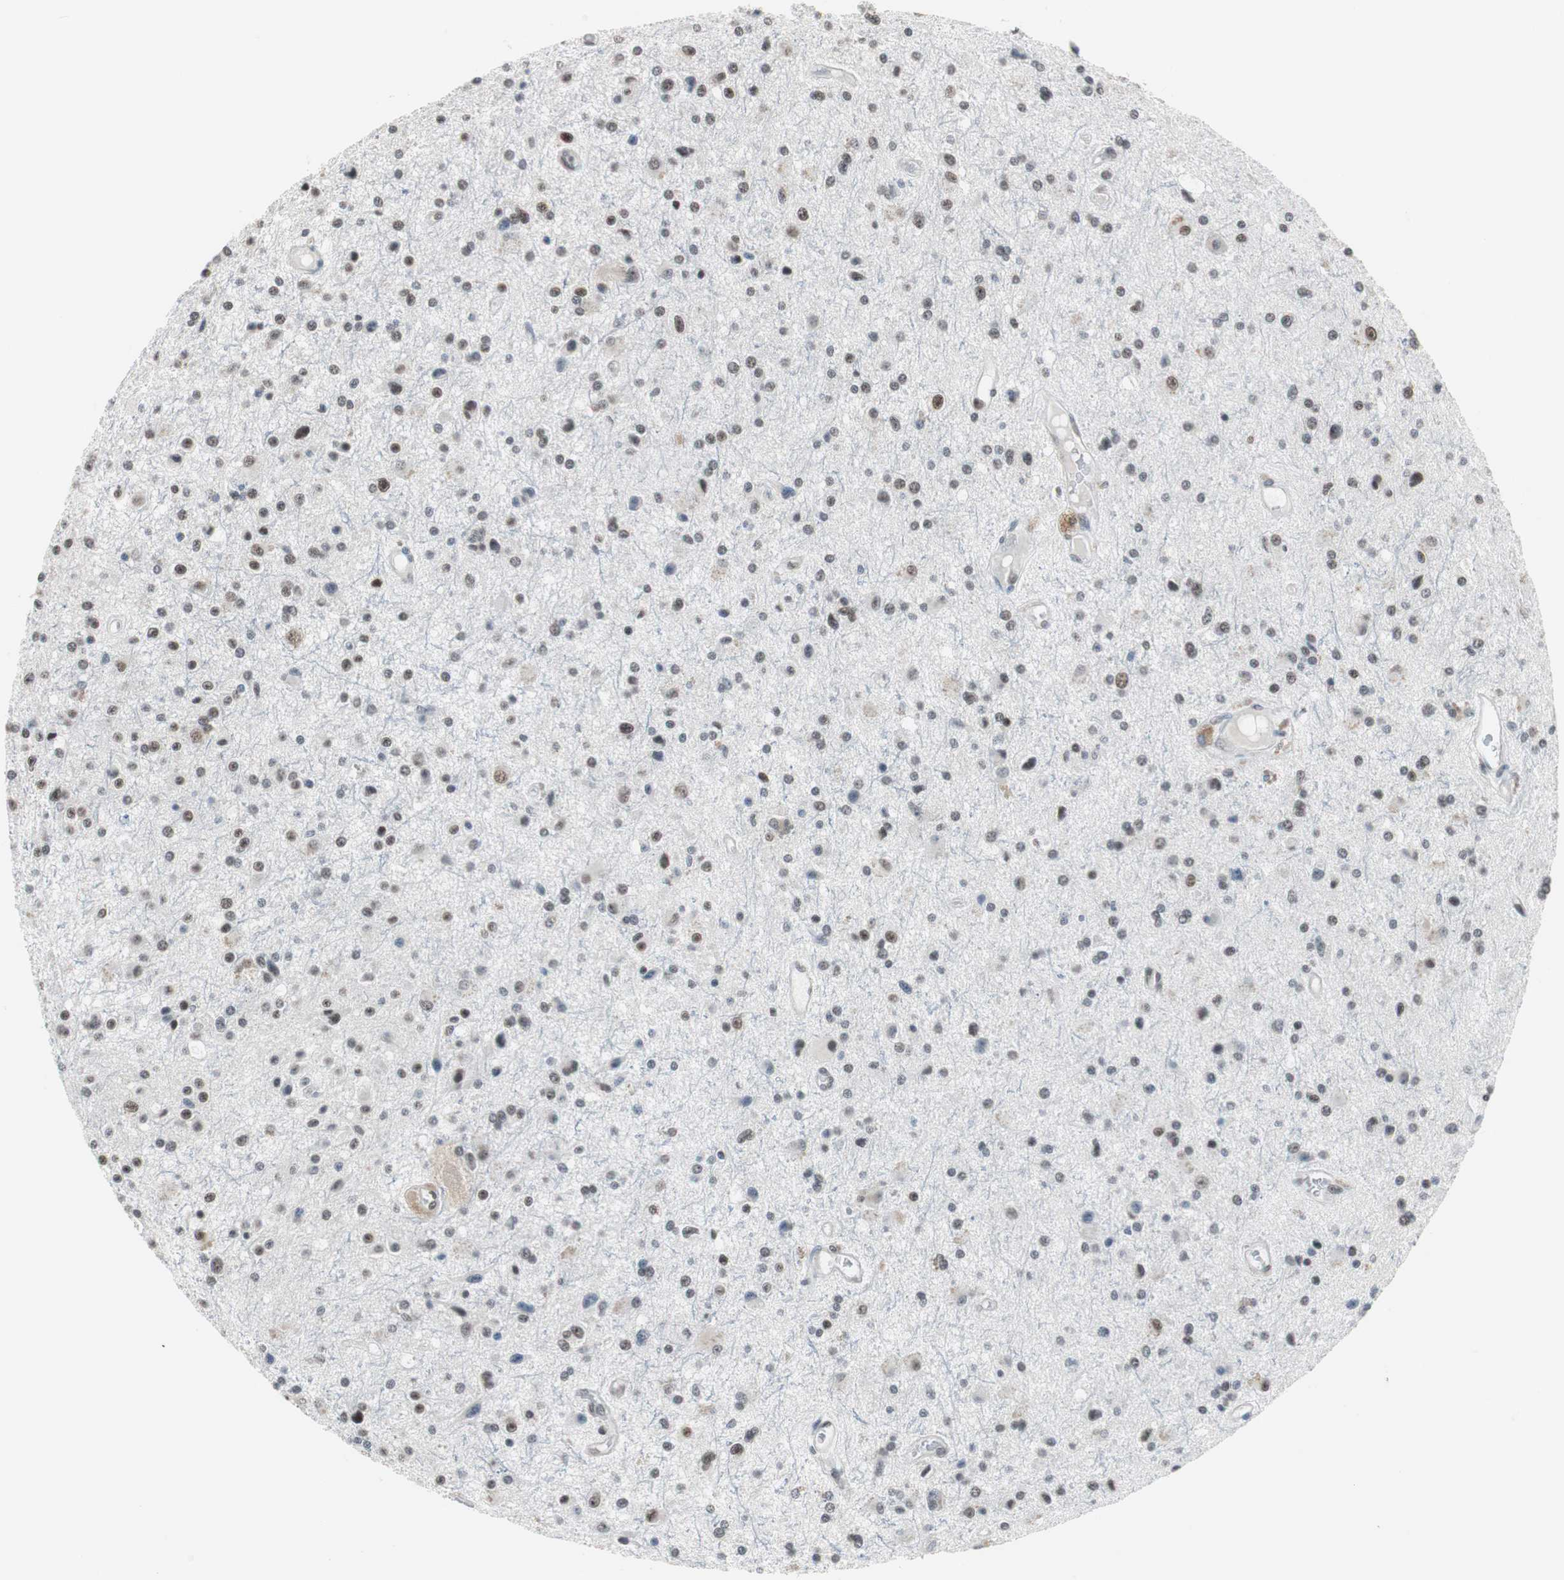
{"staining": {"intensity": "moderate", "quantity": "25%-75%", "location": "nuclear"}, "tissue": "glioma", "cell_type": "Tumor cells", "image_type": "cancer", "snomed": [{"axis": "morphology", "description": "Glioma, malignant, Low grade"}, {"axis": "topography", "description": "Brain"}], "caption": "A brown stain highlights moderate nuclear positivity of a protein in human glioma tumor cells. (DAB (3,3'-diaminobenzidine) = brown stain, brightfield microscopy at high magnification).", "gene": "TAF7", "patient": {"sex": "male", "age": 58}}